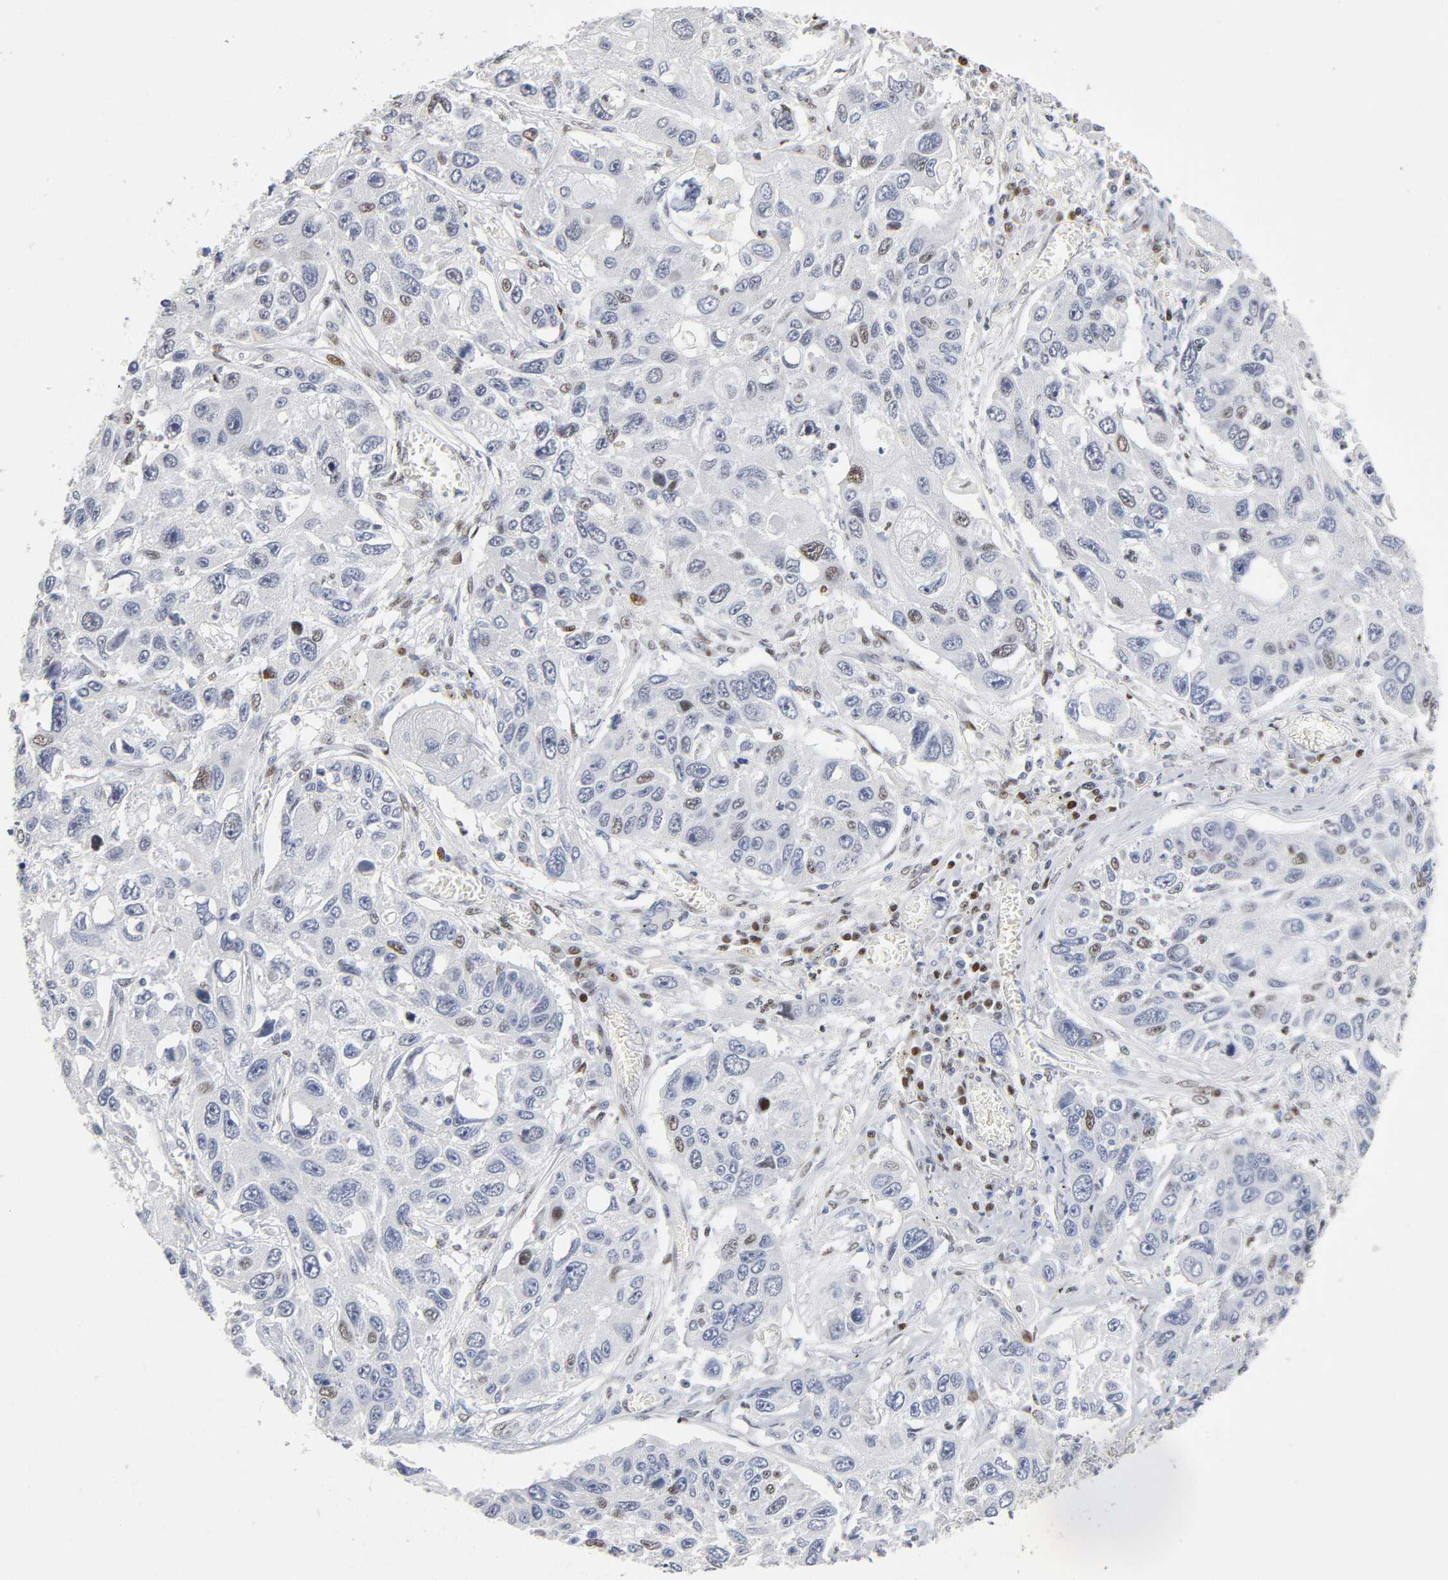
{"staining": {"intensity": "weak", "quantity": "<25%", "location": "nuclear"}, "tissue": "lung cancer", "cell_type": "Tumor cells", "image_type": "cancer", "snomed": [{"axis": "morphology", "description": "Squamous cell carcinoma, NOS"}, {"axis": "topography", "description": "Lung"}], "caption": "An IHC image of lung cancer is shown. There is no staining in tumor cells of lung cancer.", "gene": "SP3", "patient": {"sex": "male", "age": 71}}